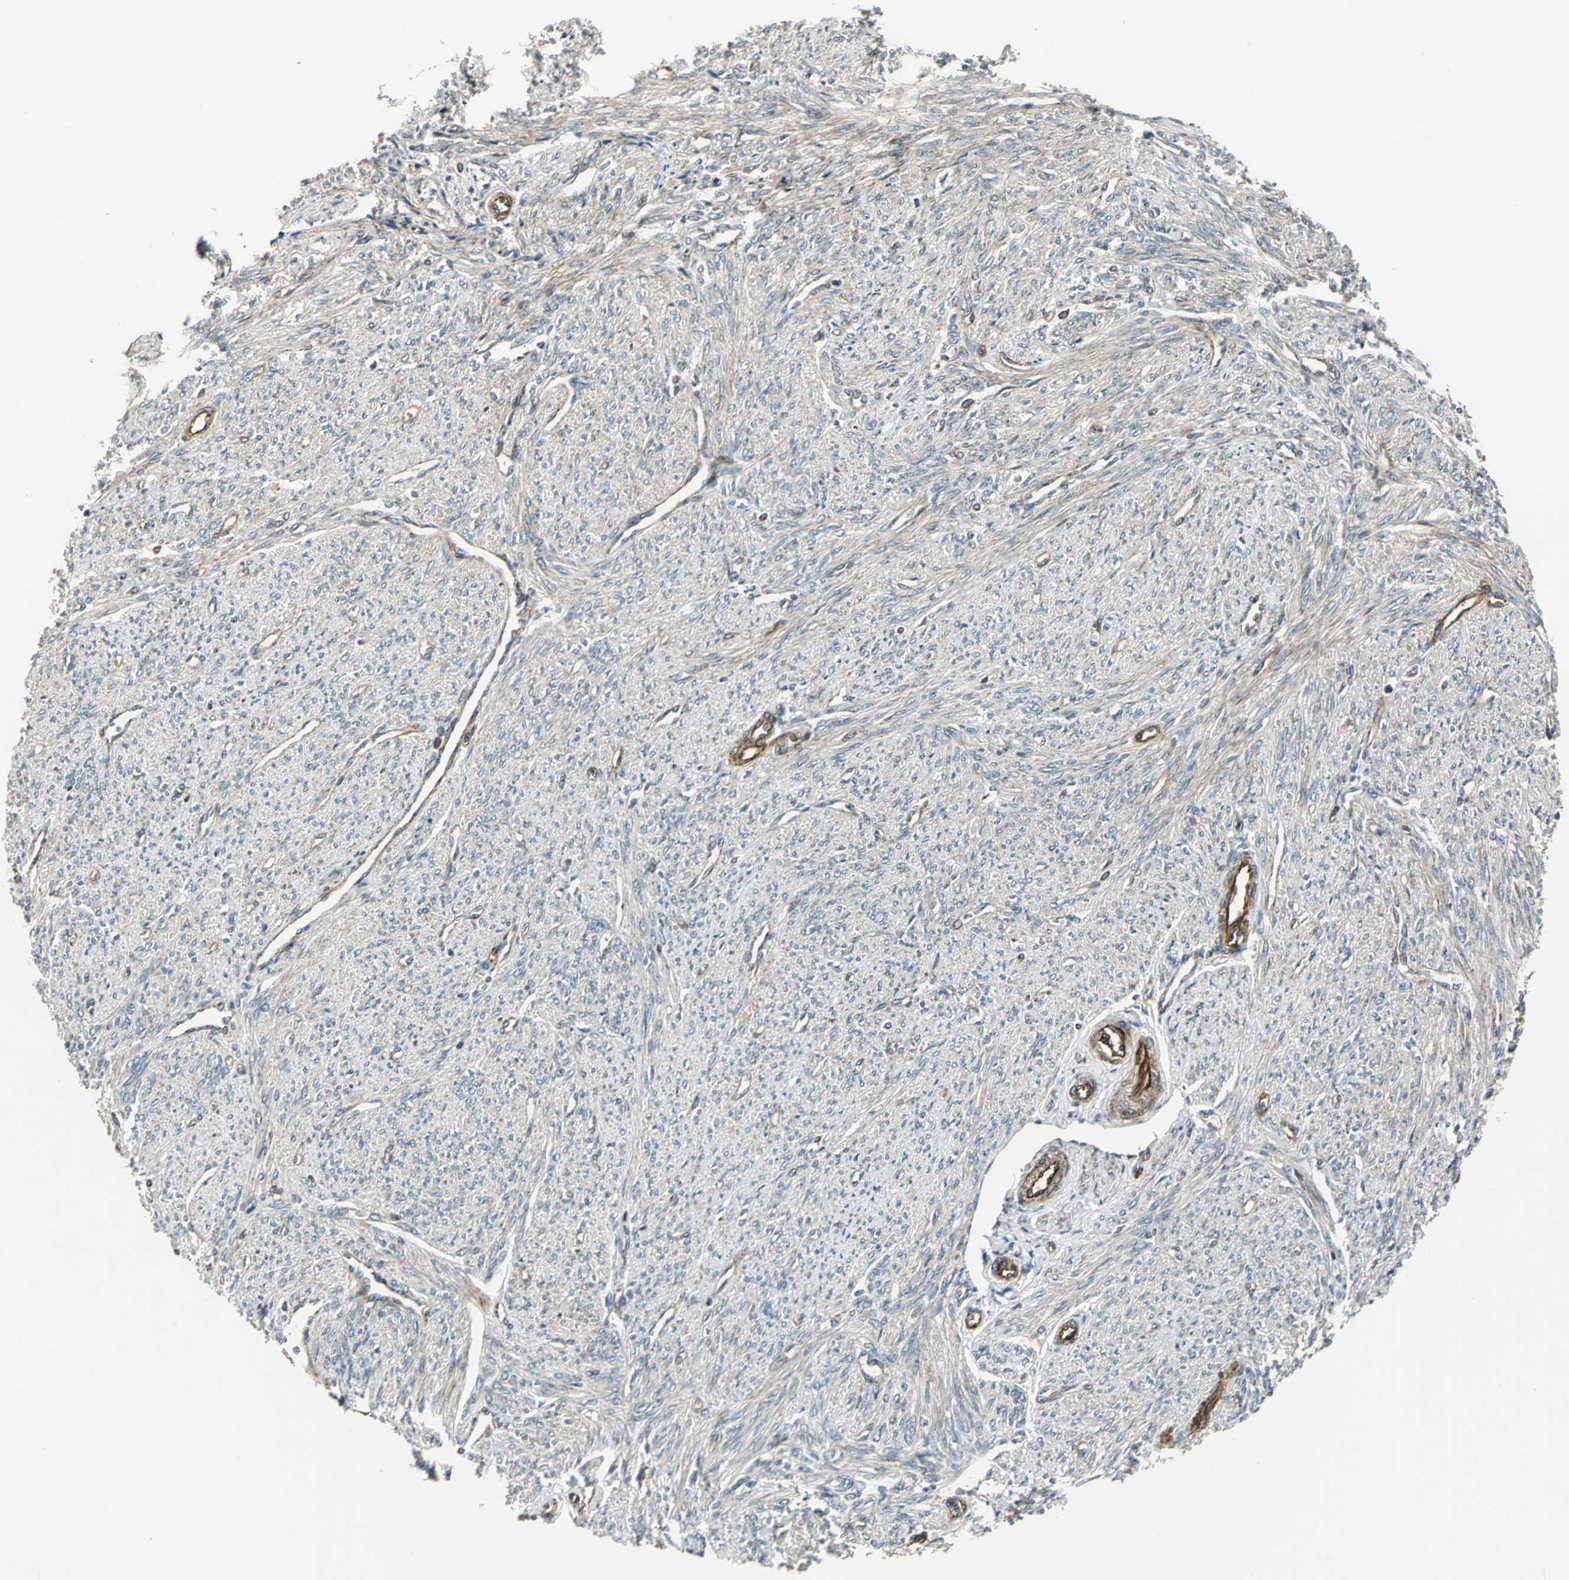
{"staining": {"intensity": "weak", "quantity": ">75%", "location": "cytoplasmic/membranous"}, "tissue": "smooth muscle", "cell_type": "Smooth muscle cells", "image_type": "normal", "snomed": [{"axis": "morphology", "description": "Normal tissue, NOS"}, {"axis": "topography", "description": "Smooth muscle"}], "caption": "A micrograph showing weak cytoplasmic/membranous positivity in about >75% of smooth muscle cells in normal smooth muscle, as visualized by brown immunohistochemical staining.", "gene": "HTATIP2", "patient": {"sex": "female", "age": 65}}